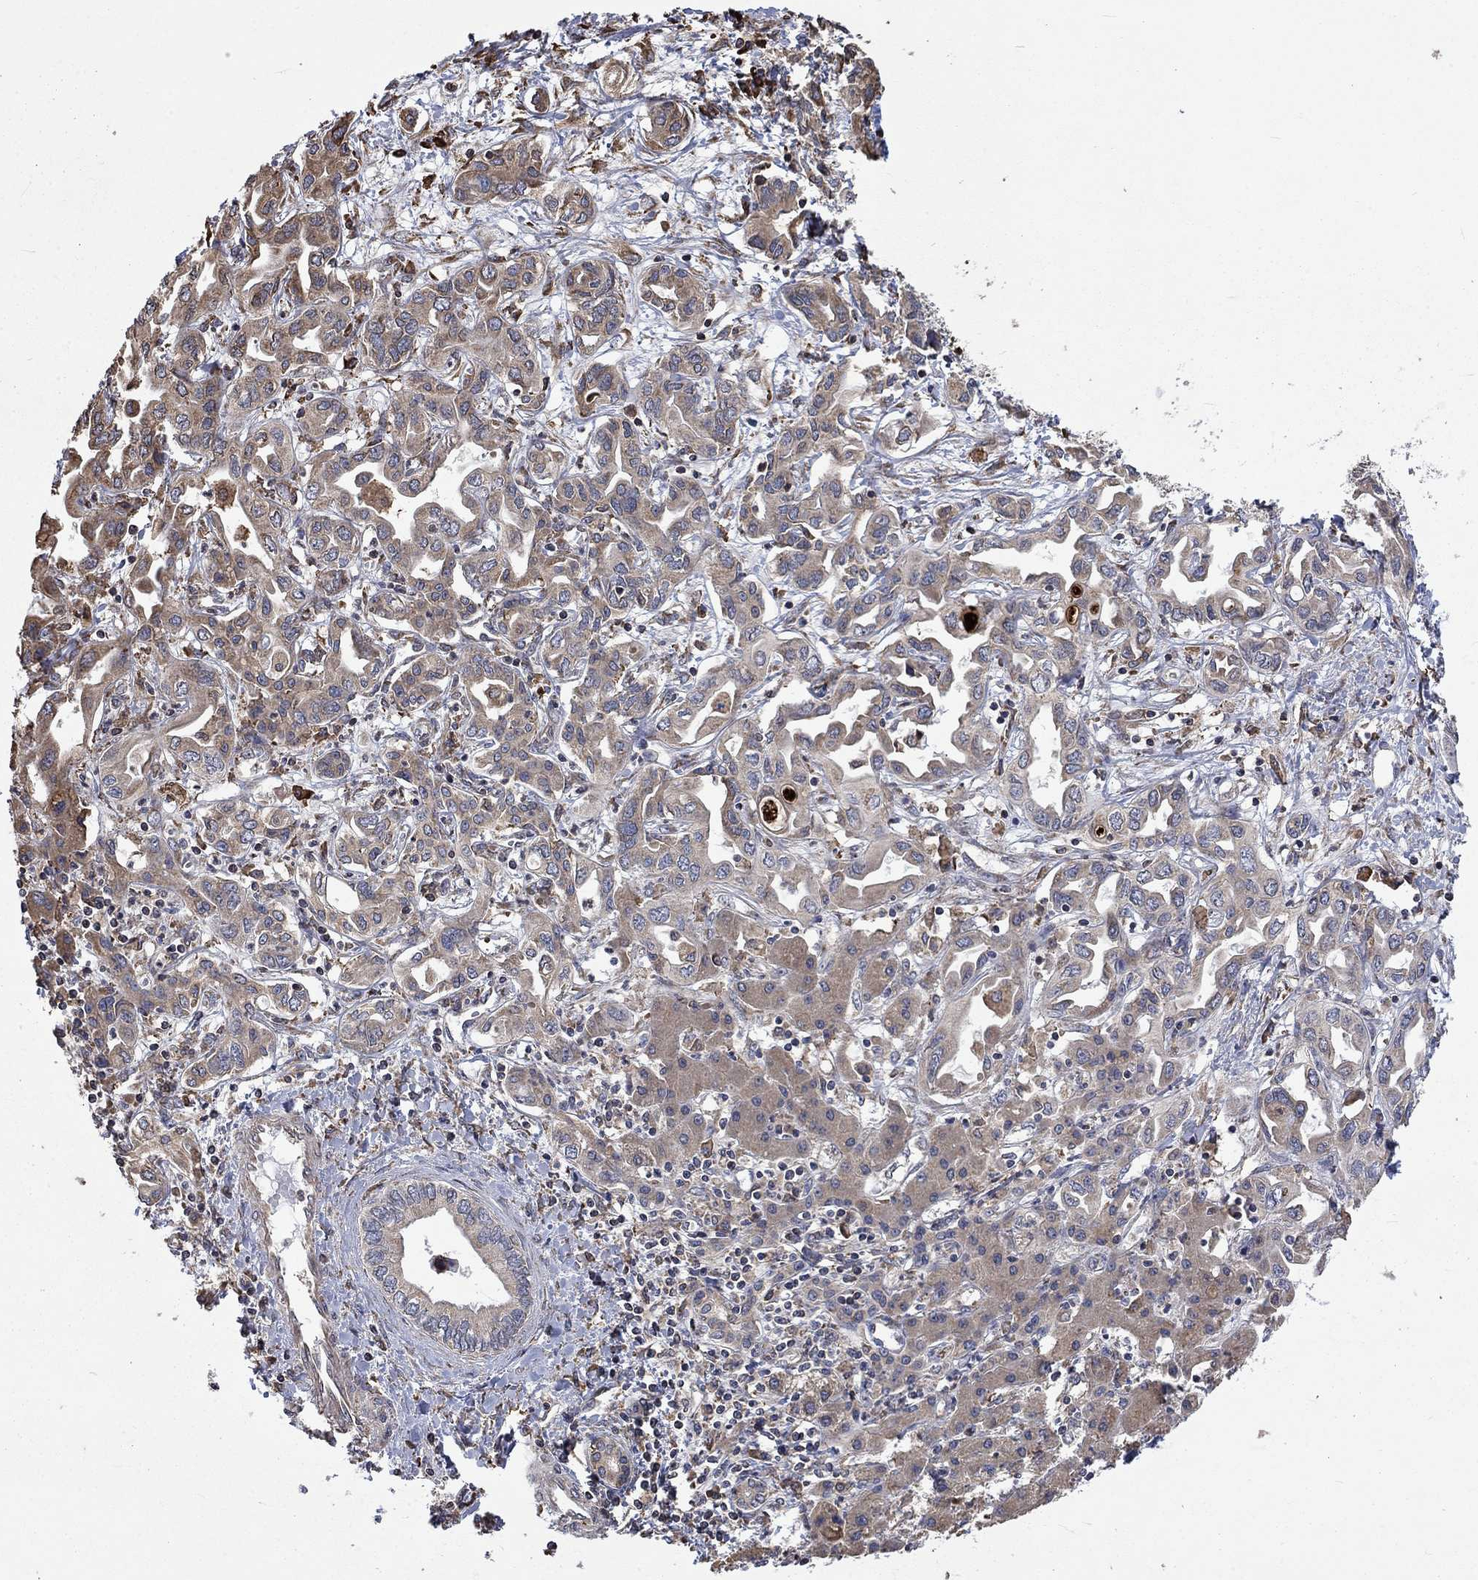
{"staining": {"intensity": "weak", "quantity": "25%-75%", "location": "cytoplasmic/membranous"}, "tissue": "liver cancer", "cell_type": "Tumor cells", "image_type": "cancer", "snomed": [{"axis": "morphology", "description": "Cholangiocarcinoma"}, {"axis": "topography", "description": "Liver"}], "caption": "Immunohistochemical staining of human cholangiocarcinoma (liver) displays low levels of weak cytoplasmic/membranous protein staining in about 25%-75% of tumor cells. The staining was performed using DAB (3,3'-diaminobenzidine), with brown indicating positive protein expression. Nuclei are stained blue with hematoxylin.", "gene": "ESRRA", "patient": {"sex": "female", "age": 64}}